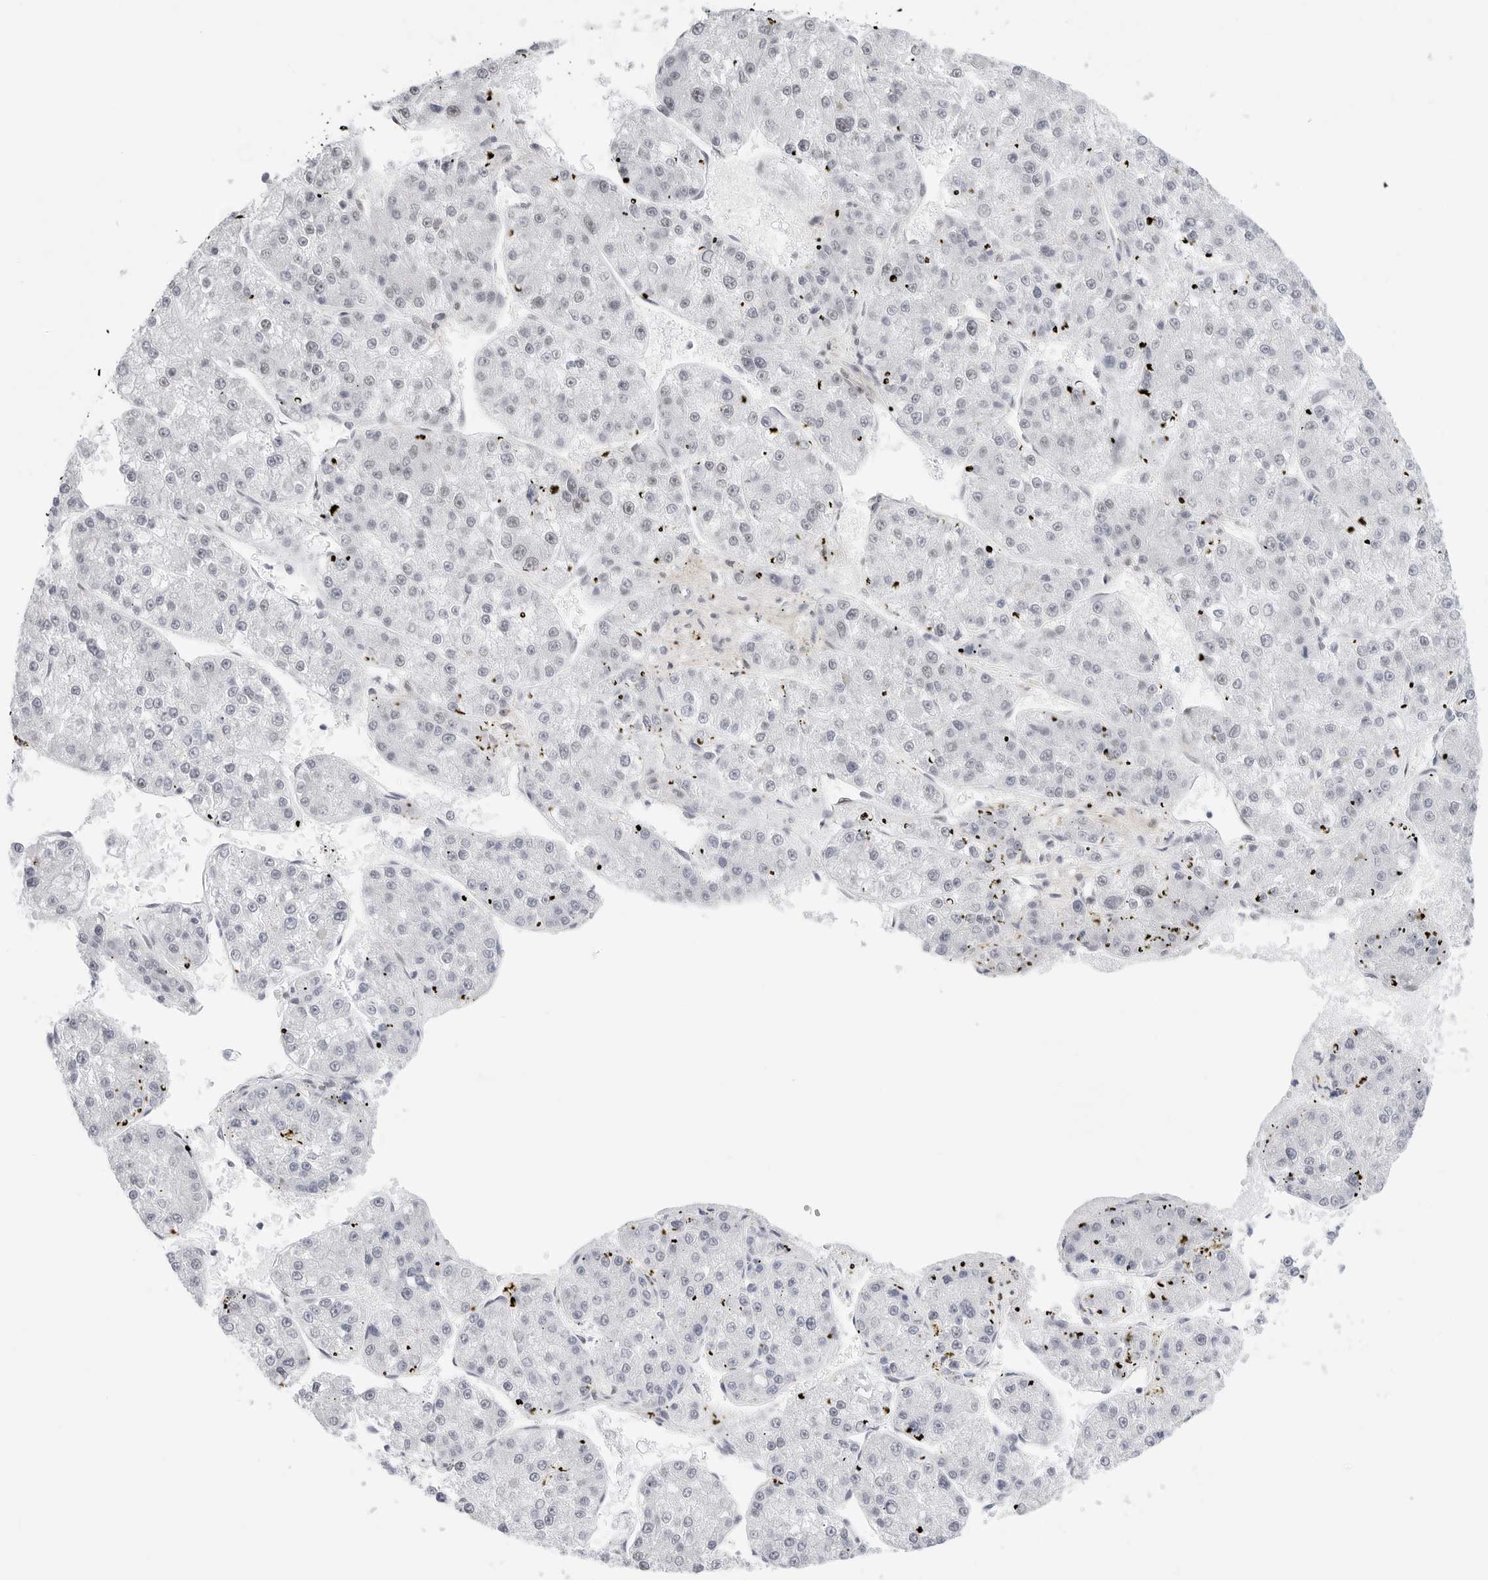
{"staining": {"intensity": "negative", "quantity": "none", "location": "none"}, "tissue": "liver cancer", "cell_type": "Tumor cells", "image_type": "cancer", "snomed": [{"axis": "morphology", "description": "Carcinoma, Hepatocellular, NOS"}, {"axis": "topography", "description": "Liver"}], "caption": "This photomicrograph is of liver cancer (hepatocellular carcinoma) stained with IHC to label a protein in brown with the nuclei are counter-stained blue. There is no expression in tumor cells. (DAB IHC with hematoxylin counter stain).", "gene": "C1orf162", "patient": {"sex": "female", "age": 73}}